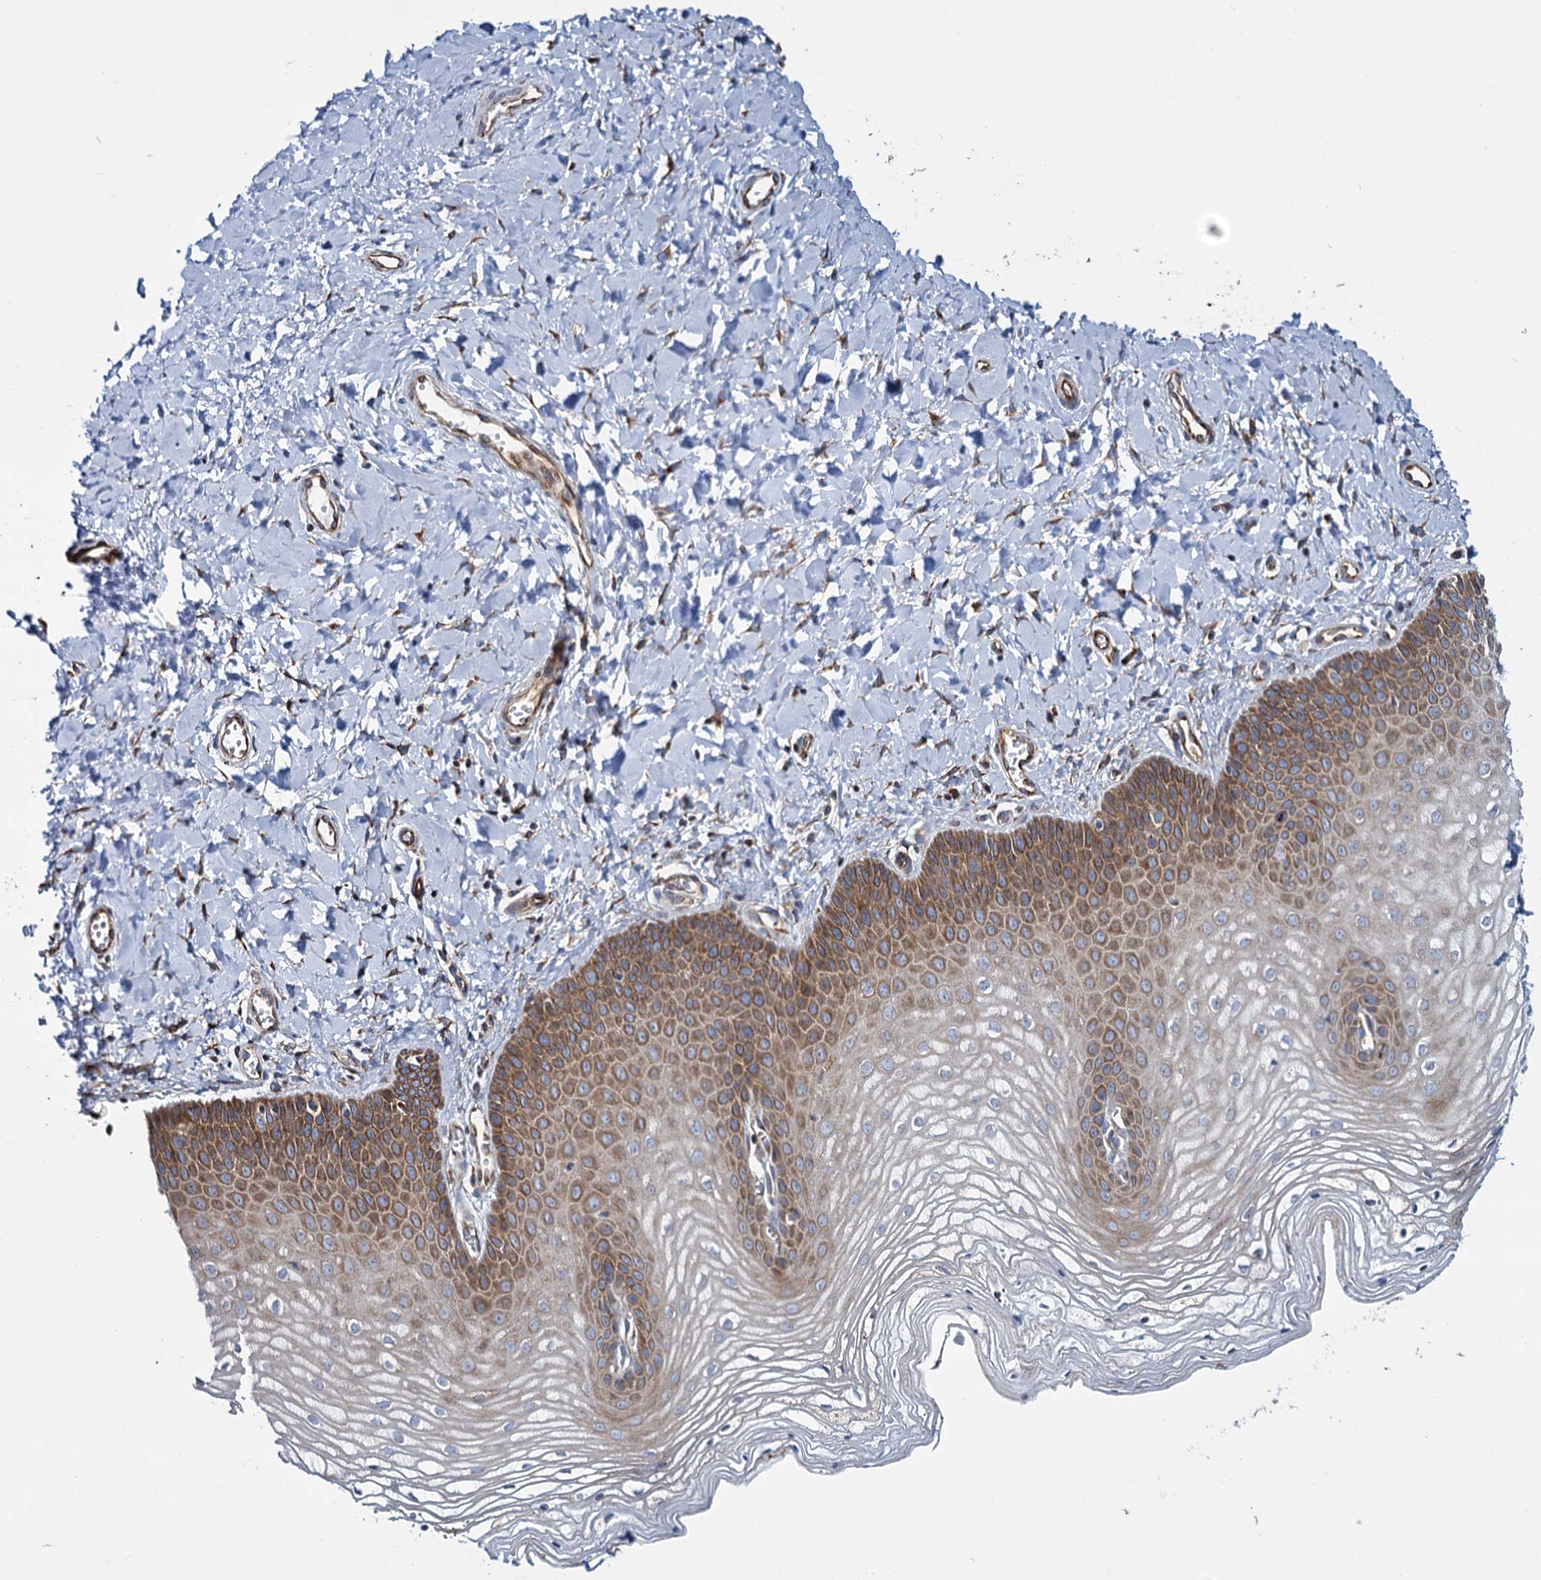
{"staining": {"intensity": "moderate", "quantity": "25%-75%", "location": "cytoplasmic/membranous"}, "tissue": "vagina", "cell_type": "Squamous epithelial cells", "image_type": "normal", "snomed": [{"axis": "morphology", "description": "Normal tissue, NOS"}, {"axis": "topography", "description": "Vagina"}, {"axis": "topography", "description": "Cervix"}], "caption": "An IHC image of normal tissue is shown. Protein staining in brown labels moderate cytoplasmic/membranous positivity in vagina within squamous epithelial cells. (DAB IHC, brown staining for protein, blue staining for nuclei).", "gene": "PSEN1", "patient": {"sex": "female", "age": 40}}